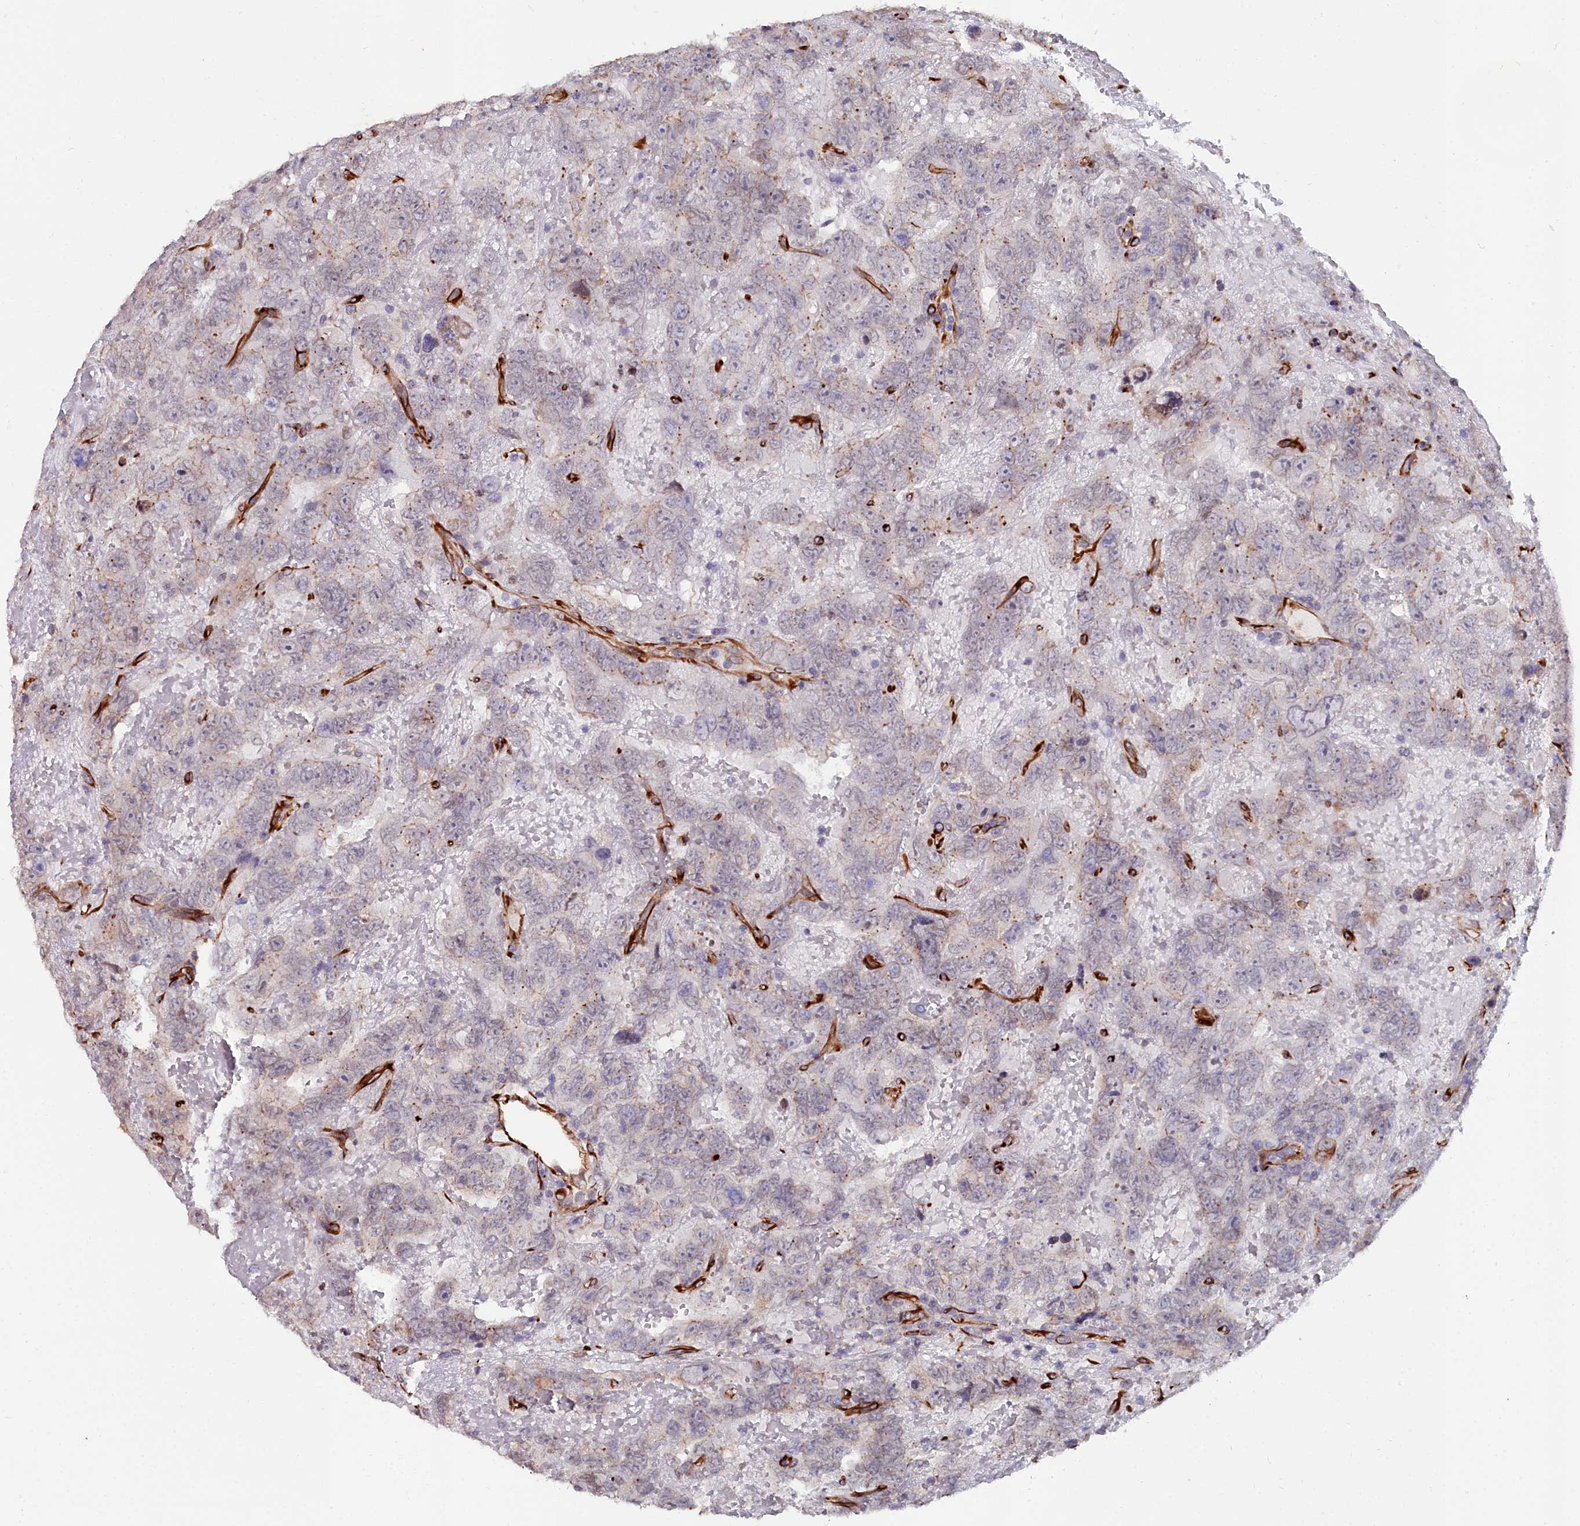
{"staining": {"intensity": "weak", "quantity": "<25%", "location": "cytoplasmic/membranous"}, "tissue": "testis cancer", "cell_type": "Tumor cells", "image_type": "cancer", "snomed": [{"axis": "morphology", "description": "Carcinoma, Embryonal, NOS"}, {"axis": "topography", "description": "Testis"}], "caption": "IHC of testis cancer (embryonal carcinoma) demonstrates no staining in tumor cells.", "gene": "C4orf19", "patient": {"sex": "male", "age": 45}}